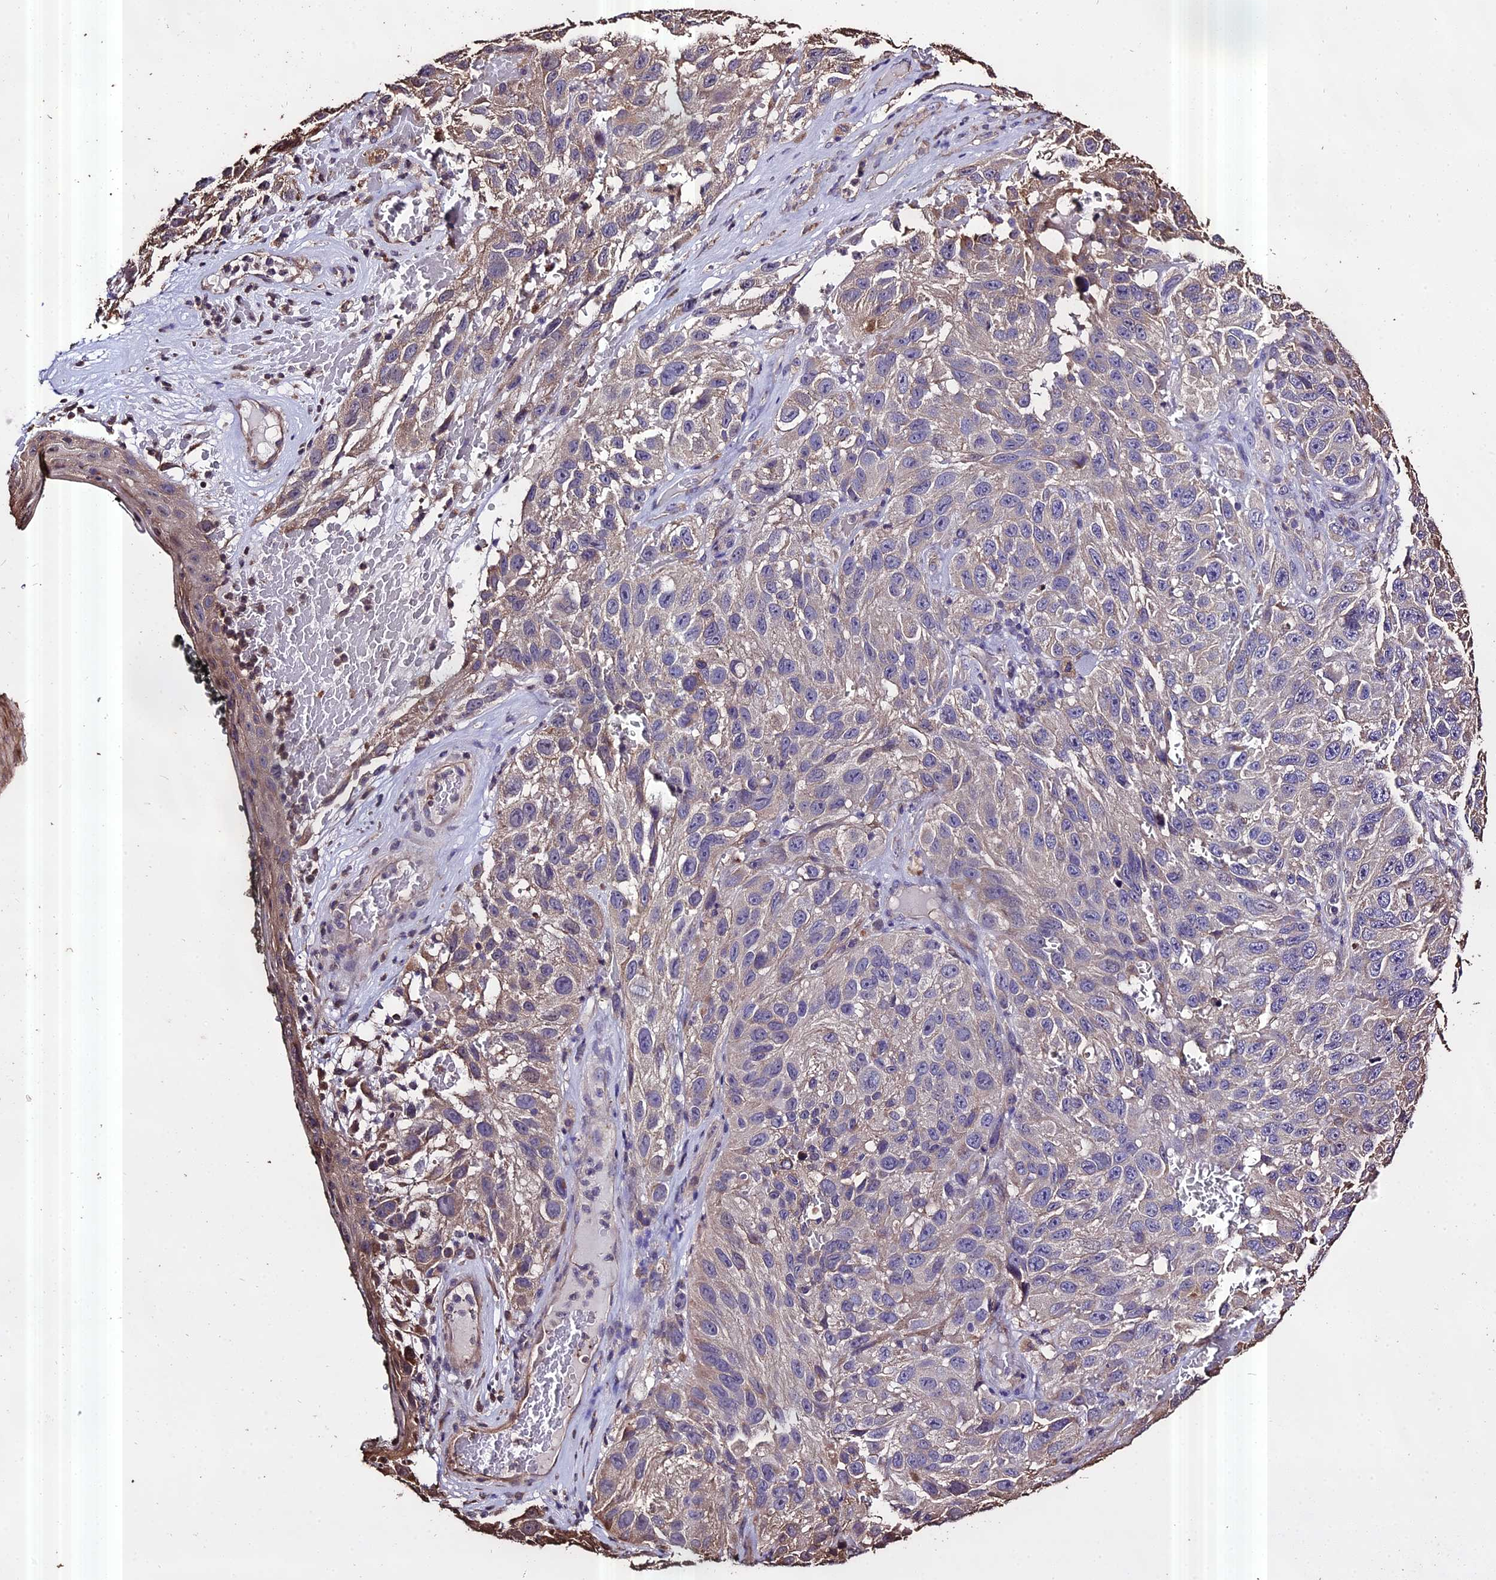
{"staining": {"intensity": "weak", "quantity": "<25%", "location": "cytoplasmic/membranous"}, "tissue": "melanoma", "cell_type": "Tumor cells", "image_type": "cancer", "snomed": [{"axis": "morphology", "description": "Malignant melanoma, NOS"}, {"axis": "topography", "description": "Skin"}], "caption": "This is an immunohistochemistry image of human melanoma. There is no staining in tumor cells.", "gene": "PGPEP1L", "patient": {"sex": "female", "age": 96}}